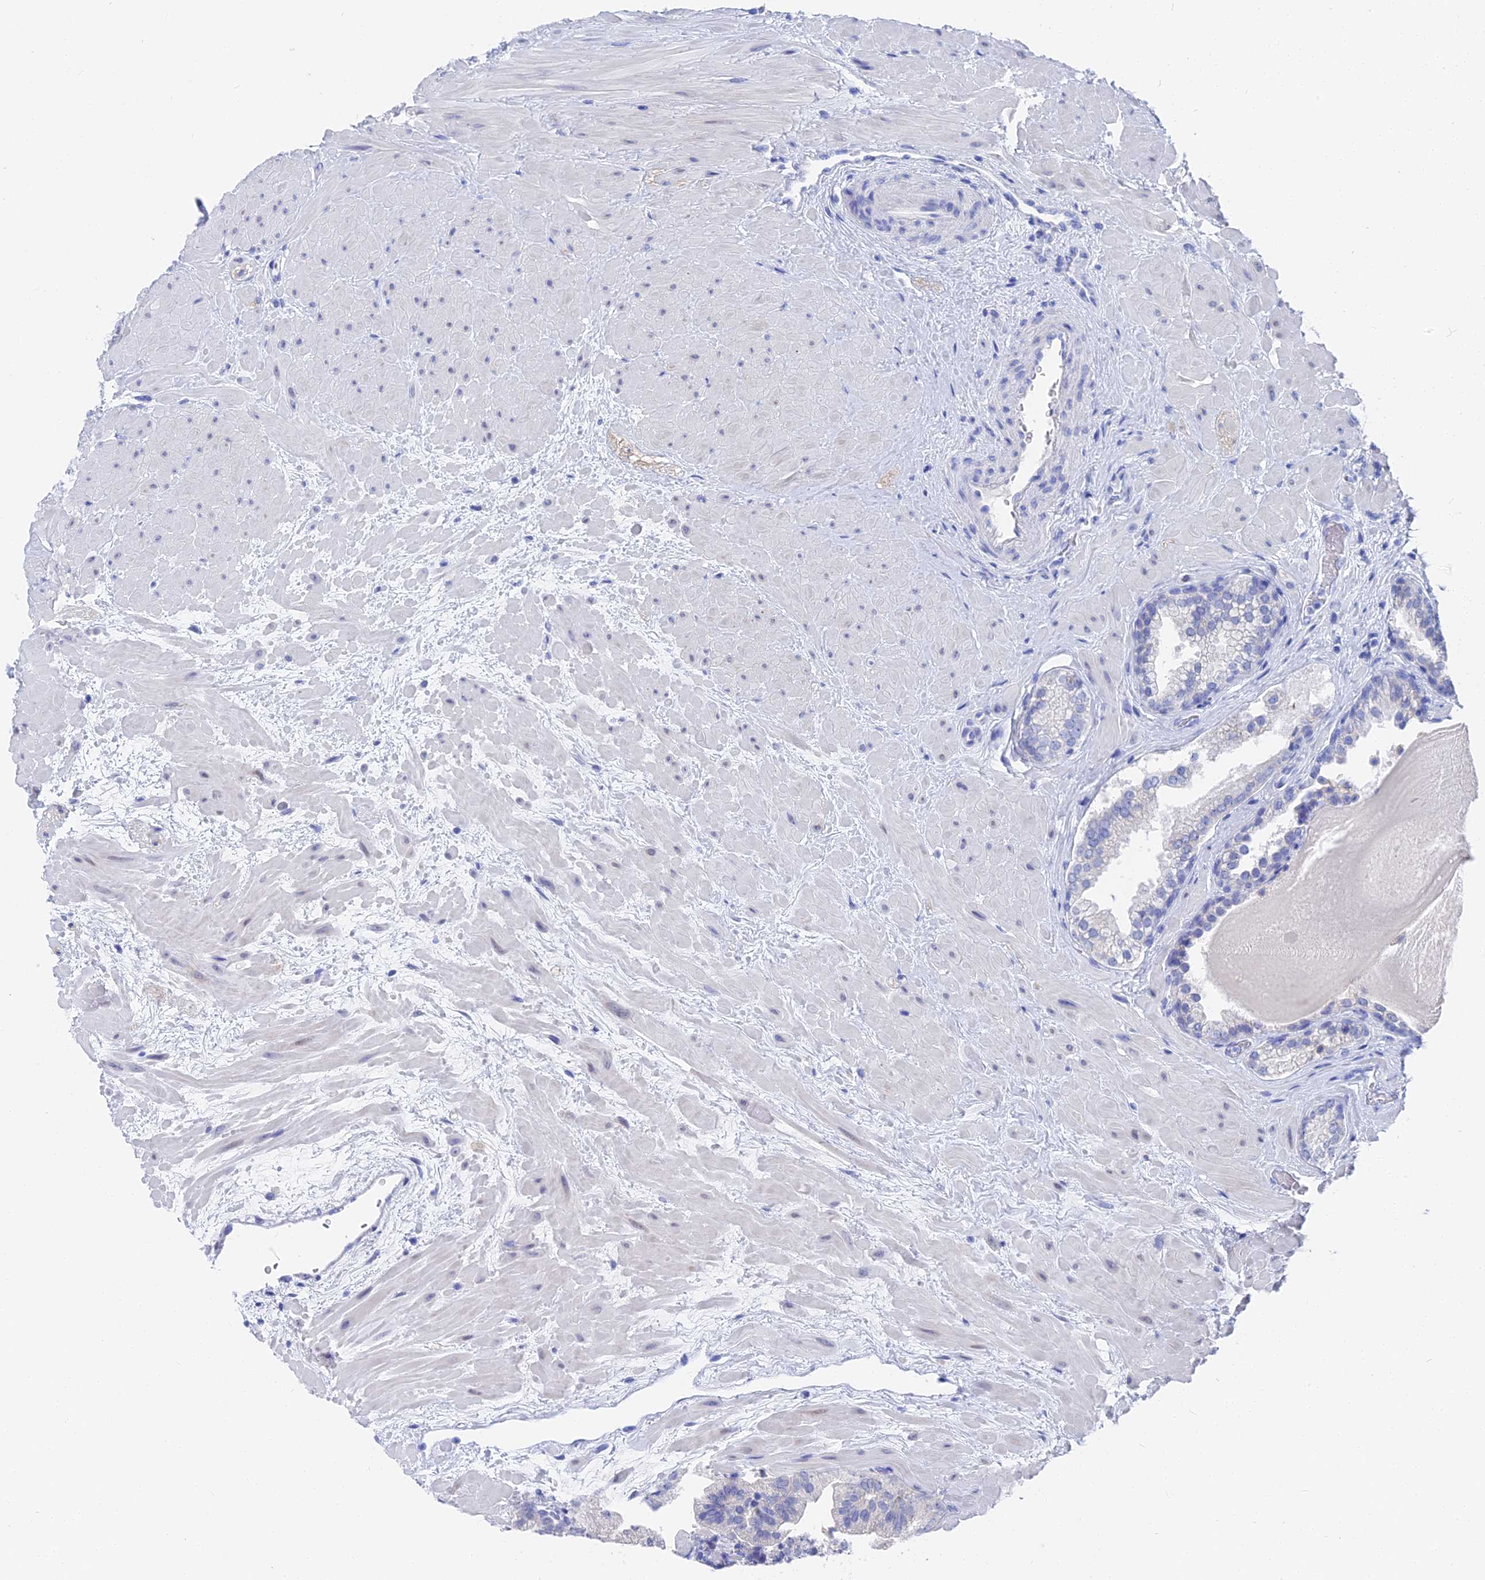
{"staining": {"intensity": "negative", "quantity": "none", "location": "none"}, "tissue": "prostate", "cell_type": "Glandular cells", "image_type": "normal", "snomed": [{"axis": "morphology", "description": "Normal tissue, NOS"}, {"axis": "topography", "description": "Prostate"}], "caption": "DAB (3,3'-diaminobenzidine) immunohistochemical staining of normal prostate reveals no significant expression in glandular cells.", "gene": "VPS33B", "patient": {"sex": "male", "age": 48}}